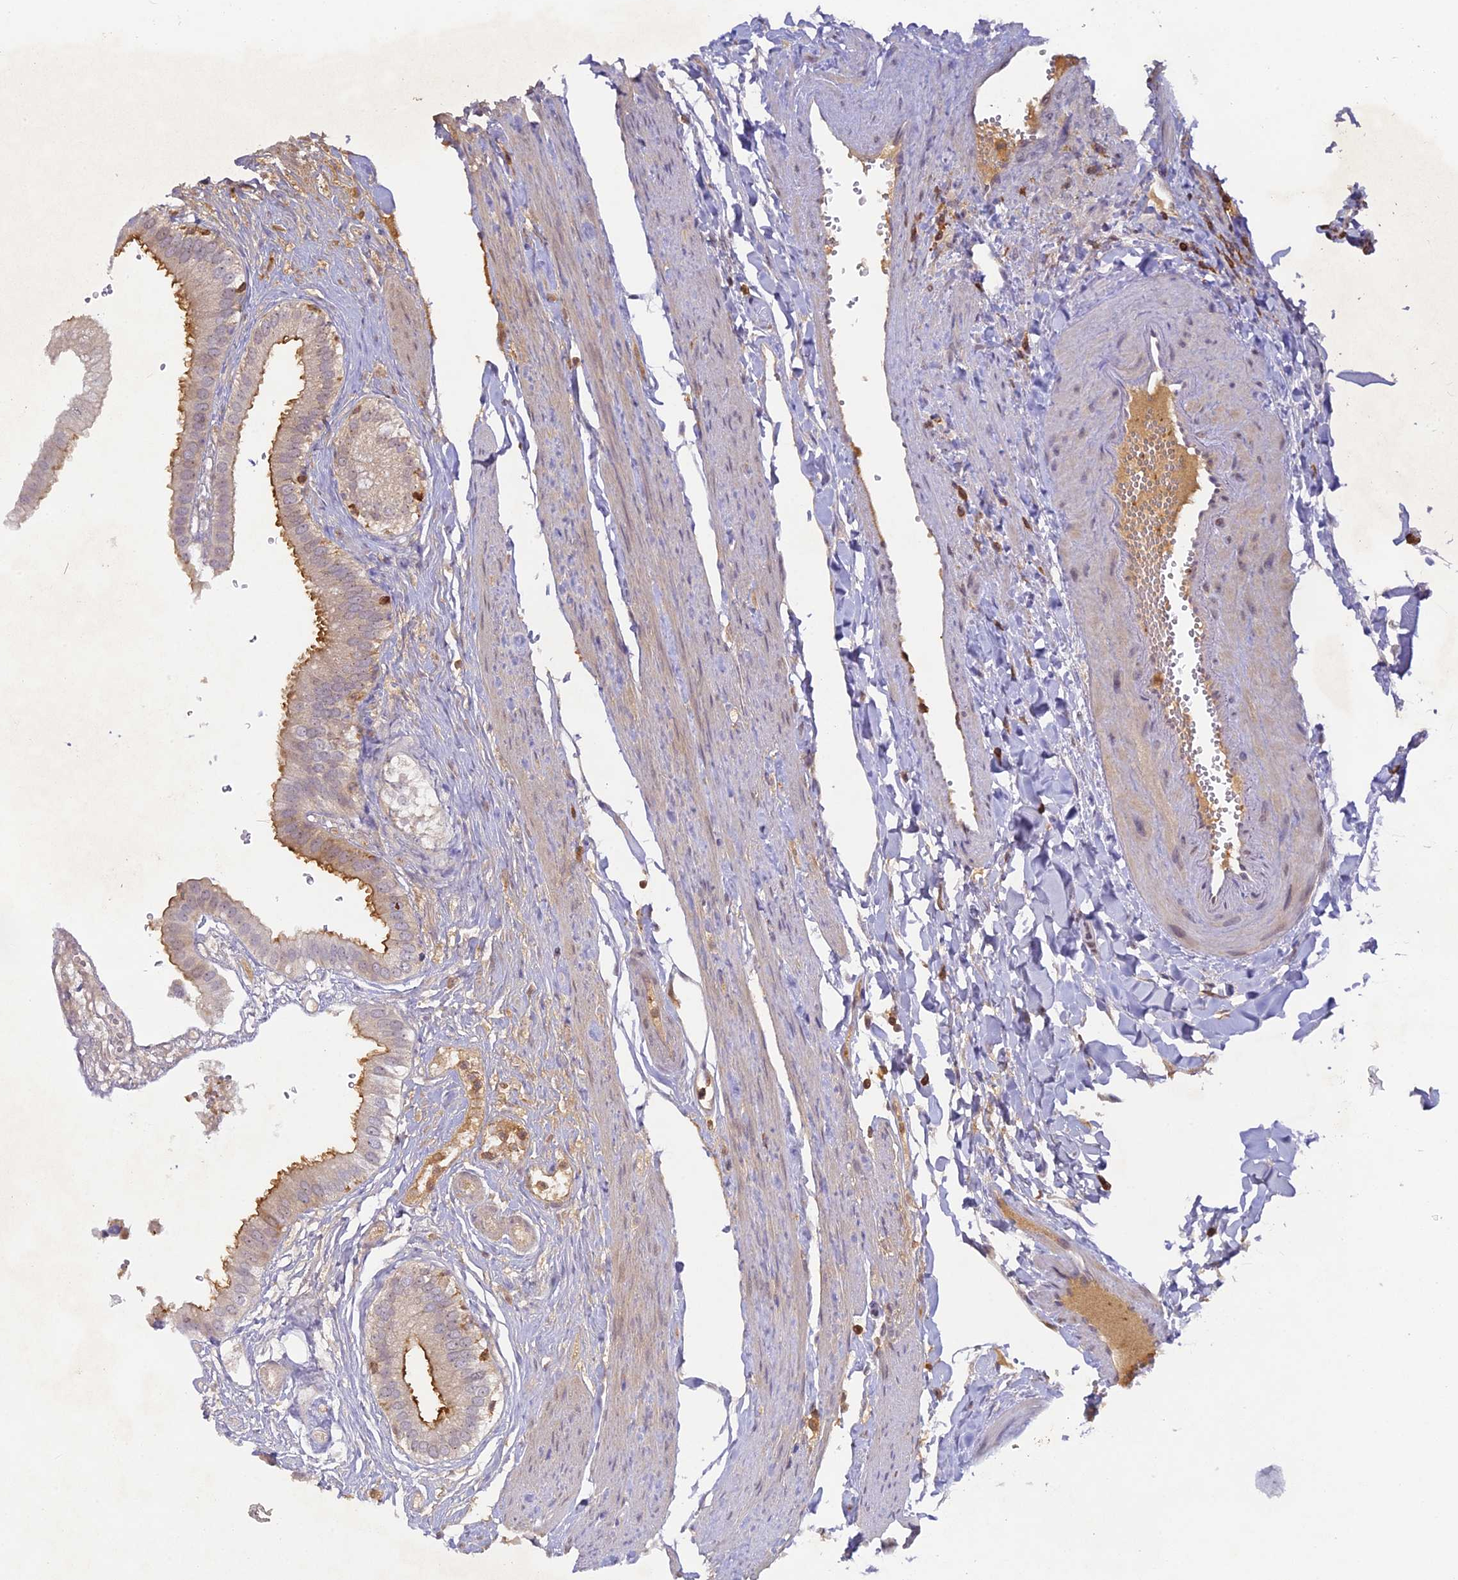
{"staining": {"intensity": "moderate", "quantity": "25%-75%", "location": "cytoplasmic/membranous"}, "tissue": "gallbladder", "cell_type": "Glandular cells", "image_type": "normal", "snomed": [{"axis": "morphology", "description": "Normal tissue, NOS"}, {"axis": "topography", "description": "Gallbladder"}], "caption": "A high-resolution histopathology image shows immunohistochemistry staining of benign gallbladder, which shows moderate cytoplasmic/membranous staining in approximately 25%-75% of glandular cells.", "gene": "FYB1", "patient": {"sex": "female", "age": 61}}